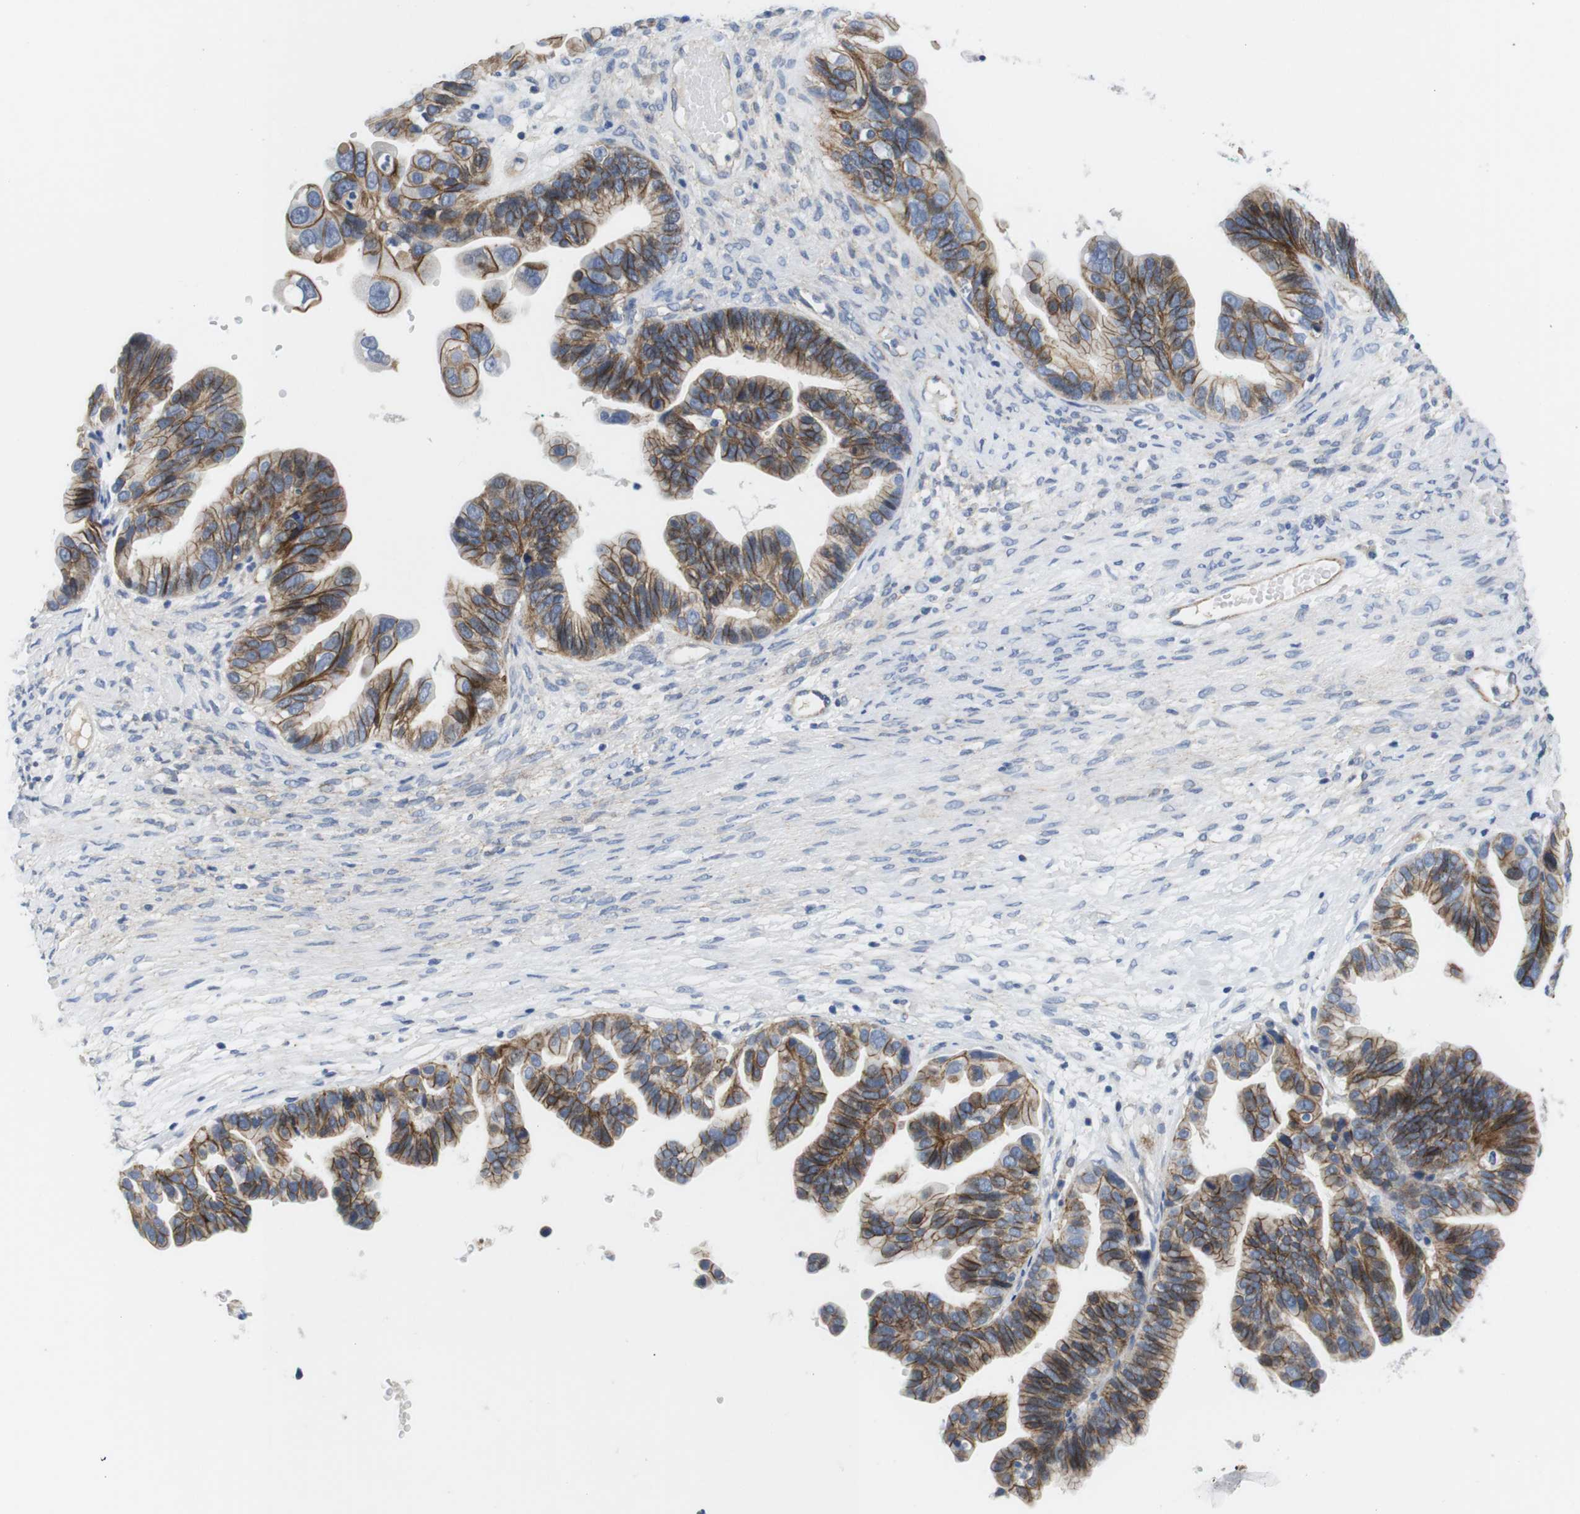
{"staining": {"intensity": "moderate", "quantity": ">75%", "location": "cytoplasmic/membranous"}, "tissue": "ovarian cancer", "cell_type": "Tumor cells", "image_type": "cancer", "snomed": [{"axis": "morphology", "description": "Cystadenocarcinoma, serous, NOS"}, {"axis": "topography", "description": "Ovary"}], "caption": "The photomicrograph exhibits immunohistochemical staining of ovarian cancer. There is moderate cytoplasmic/membranous positivity is present in approximately >75% of tumor cells. (Brightfield microscopy of DAB IHC at high magnification).", "gene": "SCRIB", "patient": {"sex": "female", "age": 56}}